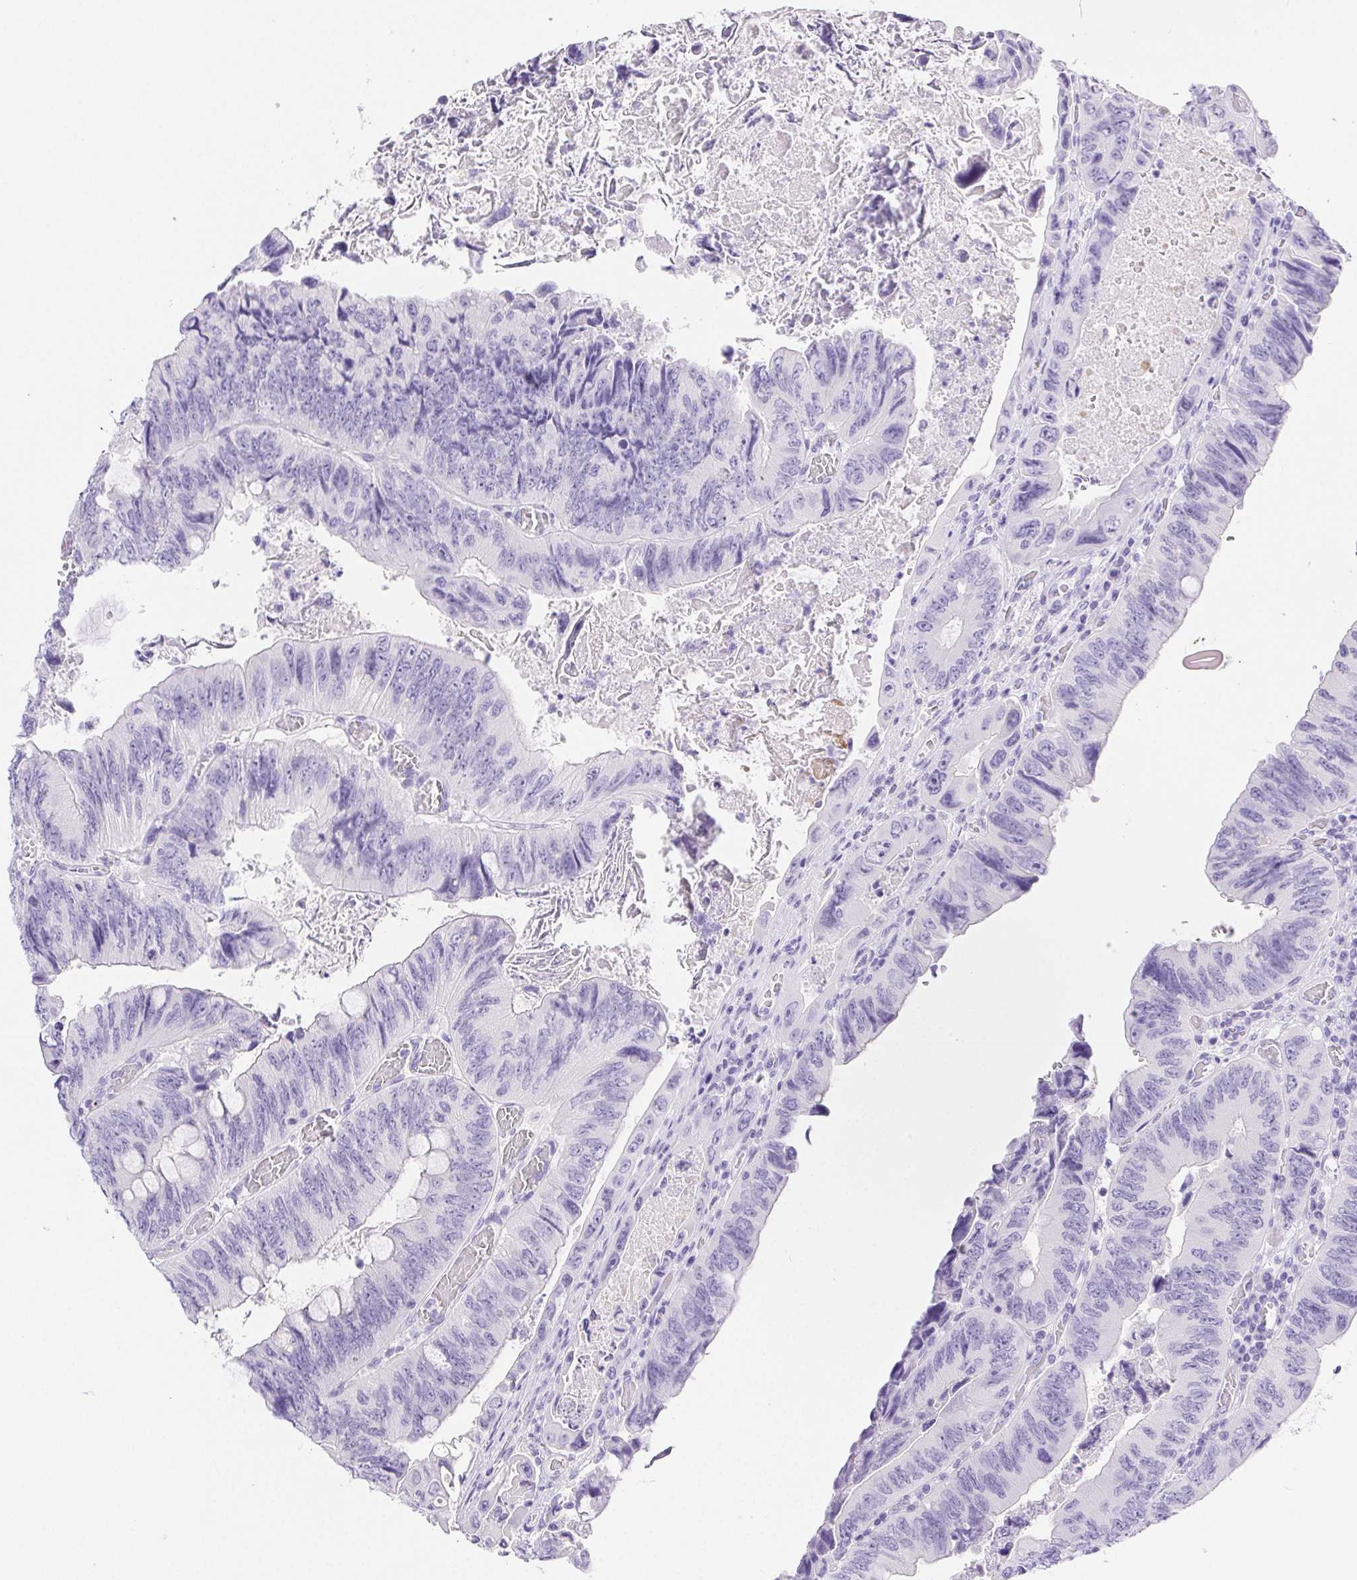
{"staining": {"intensity": "negative", "quantity": "none", "location": "none"}, "tissue": "colorectal cancer", "cell_type": "Tumor cells", "image_type": "cancer", "snomed": [{"axis": "morphology", "description": "Adenocarcinoma, NOS"}, {"axis": "topography", "description": "Colon"}], "caption": "The immunohistochemistry (IHC) photomicrograph has no significant staining in tumor cells of adenocarcinoma (colorectal) tissue.", "gene": "PNLIP", "patient": {"sex": "female", "age": 84}}